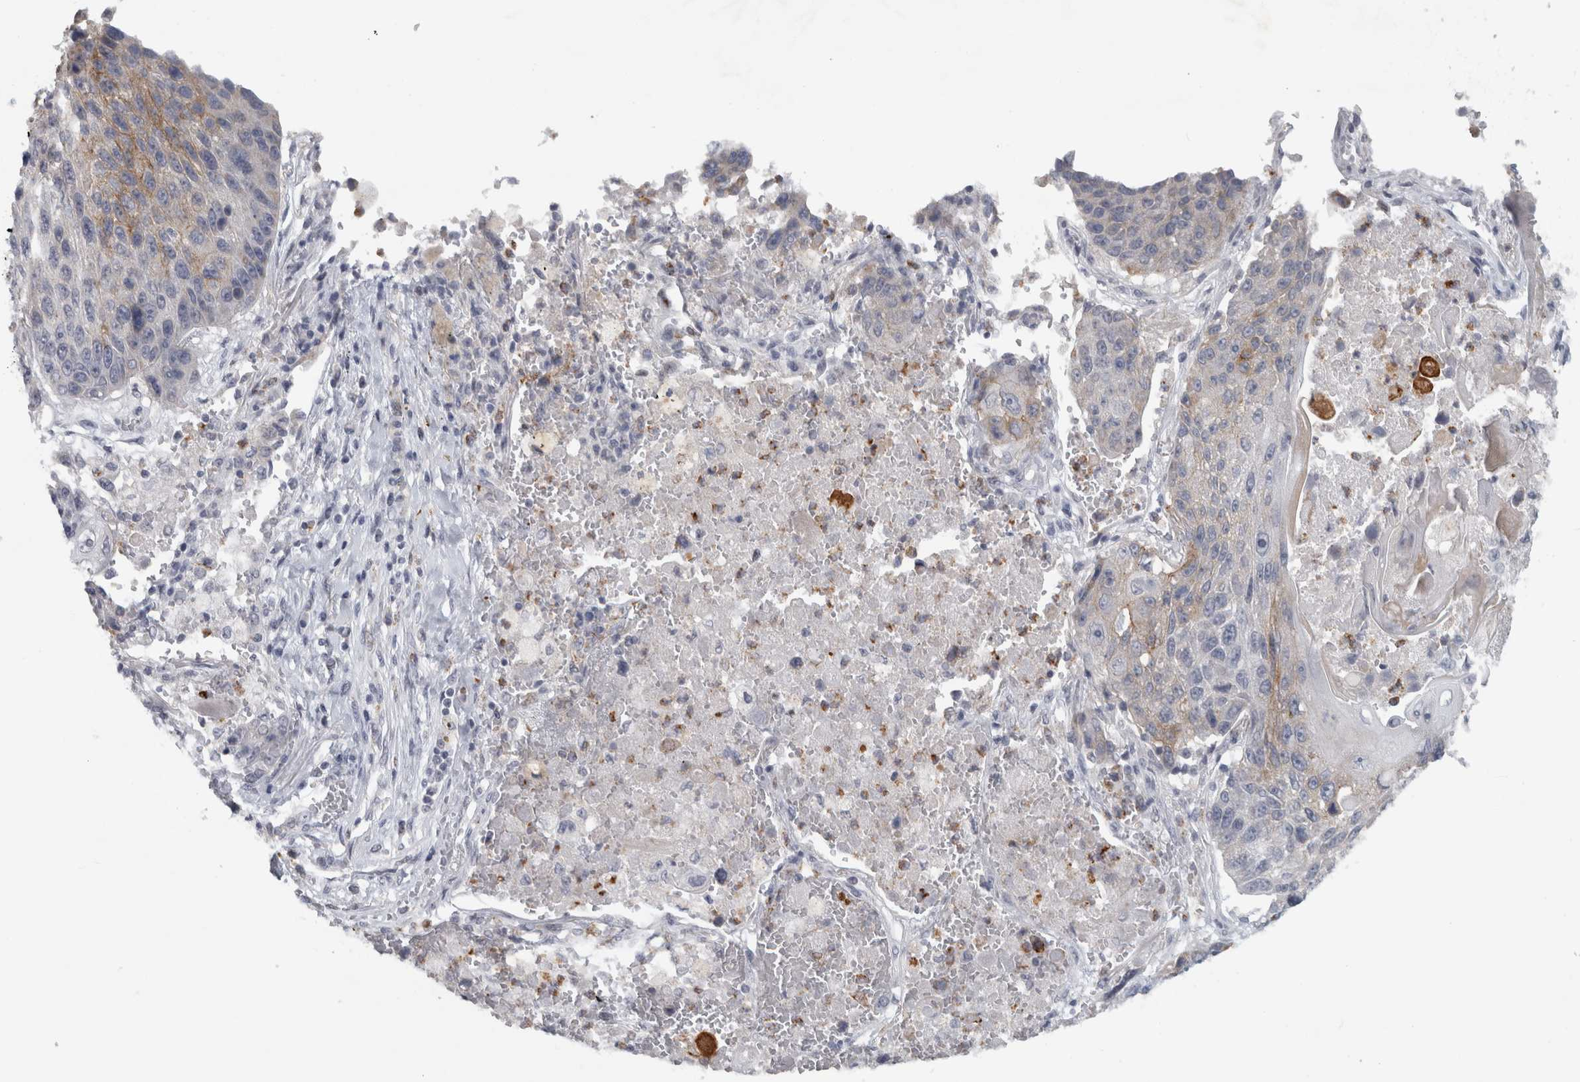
{"staining": {"intensity": "moderate", "quantity": "<25%", "location": "cytoplasmic/membranous"}, "tissue": "lung cancer", "cell_type": "Tumor cells", "image_type": "cancer", "snomed": [{"axis": "morphology", "description": "Squamous cell carcinoma, NOS"}, {"axis": "topography", "description": "Lung"}], "caption": "An image of human lung squamous cell carcinoma stained for a protein displays moderate cytoplasmic/membranous brown staining in tumor cells.", "gene": "PTPRN2", "patient": {"sex": "male", "age": 61}}